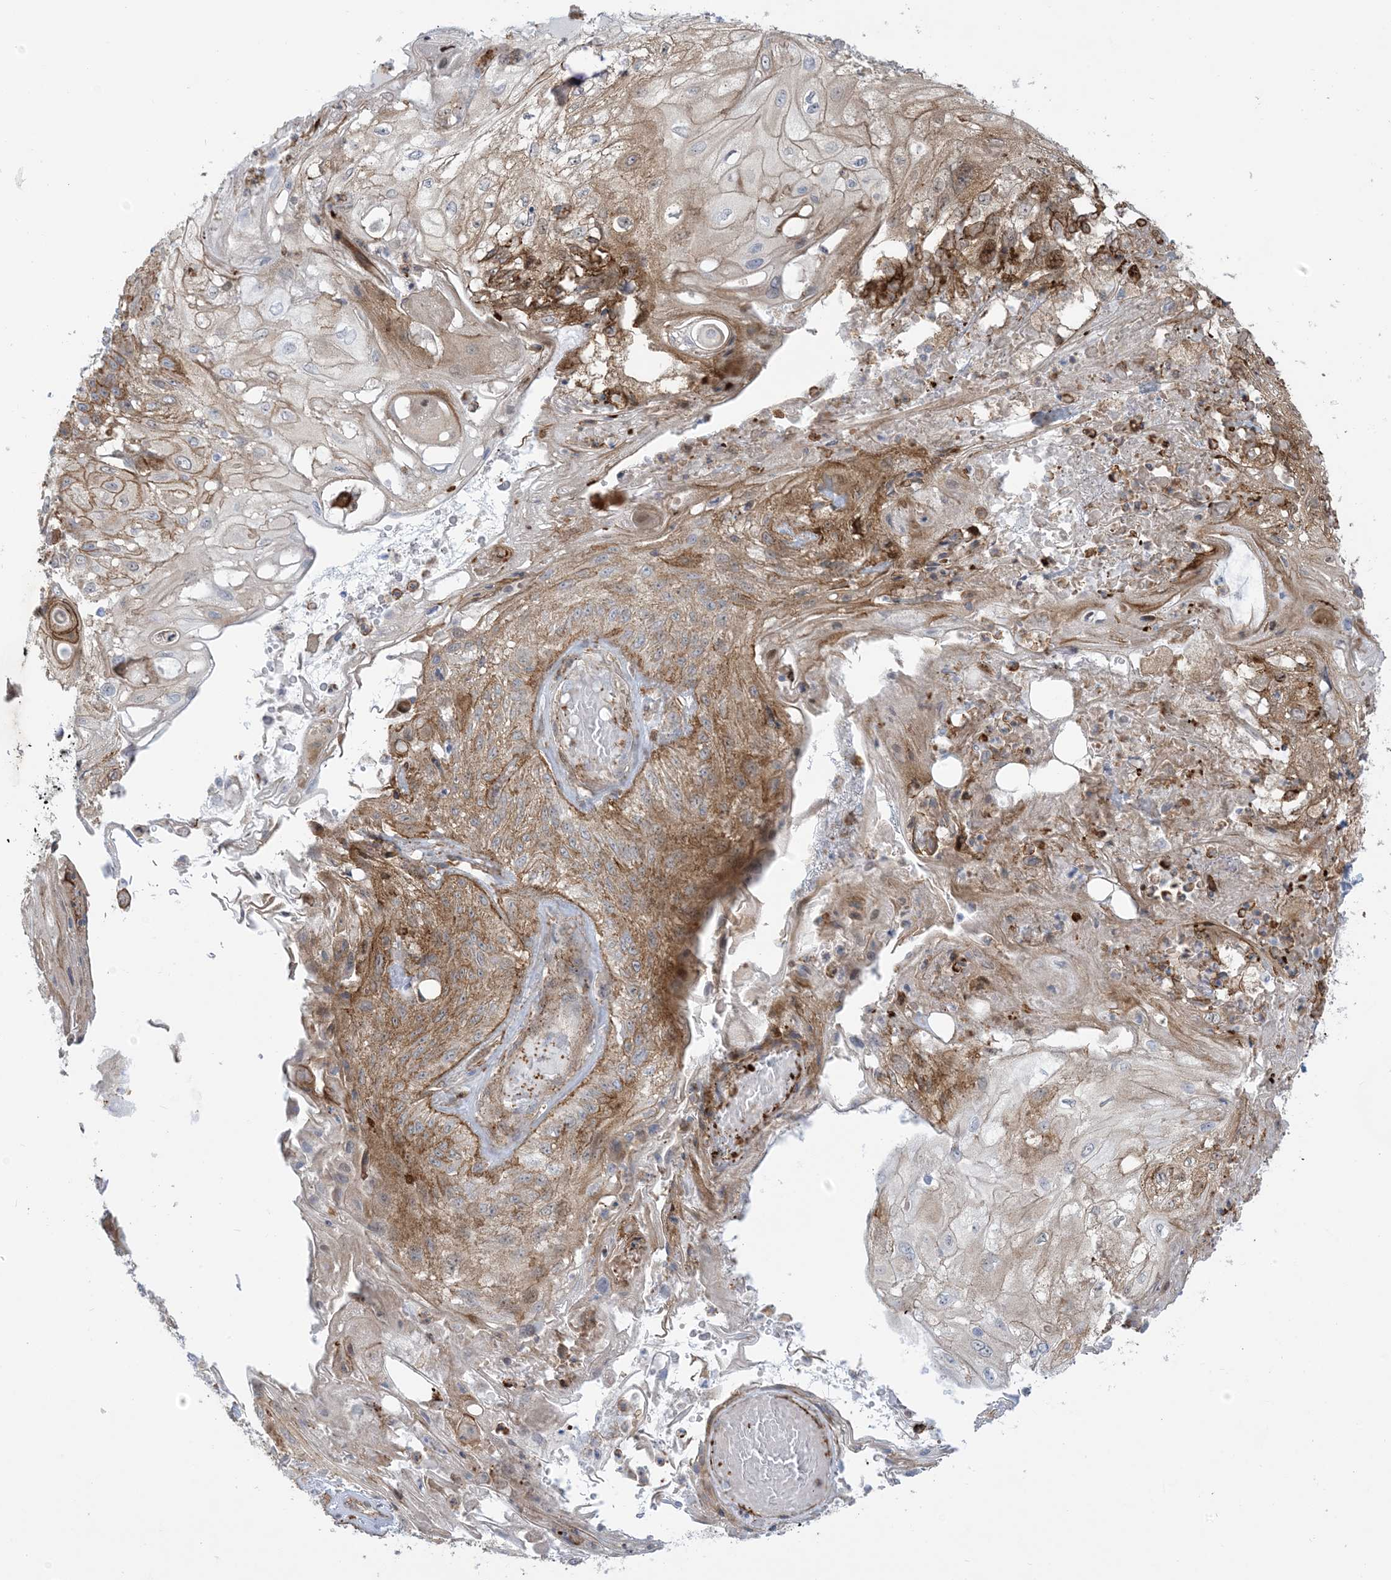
{"staining": {"intensity": "moderate", "quantity": ">75%", "location": "cytoplasmic/membranous"}, "tissue": "skin cancer", "cell_type": "Tumor cells", "image_type": "cancer", "snomed": [{"axis": "morphology", "description": "Squamous cell carcinoma, NOS"}, {"axis": "morphology", "description": "Squamous cell carcinoma, metastatic, NOS"}, {"axis": "topography", "description": "Skin"}, {"axis": "topography", "description": "Lymph node"}], "caption": "Human skin squamous cell carcinoma stained with a protein marker reveals moderate staining in tumor cells.", "gene": "ICMT", "patient": {"sex": "male", "age": 75}}